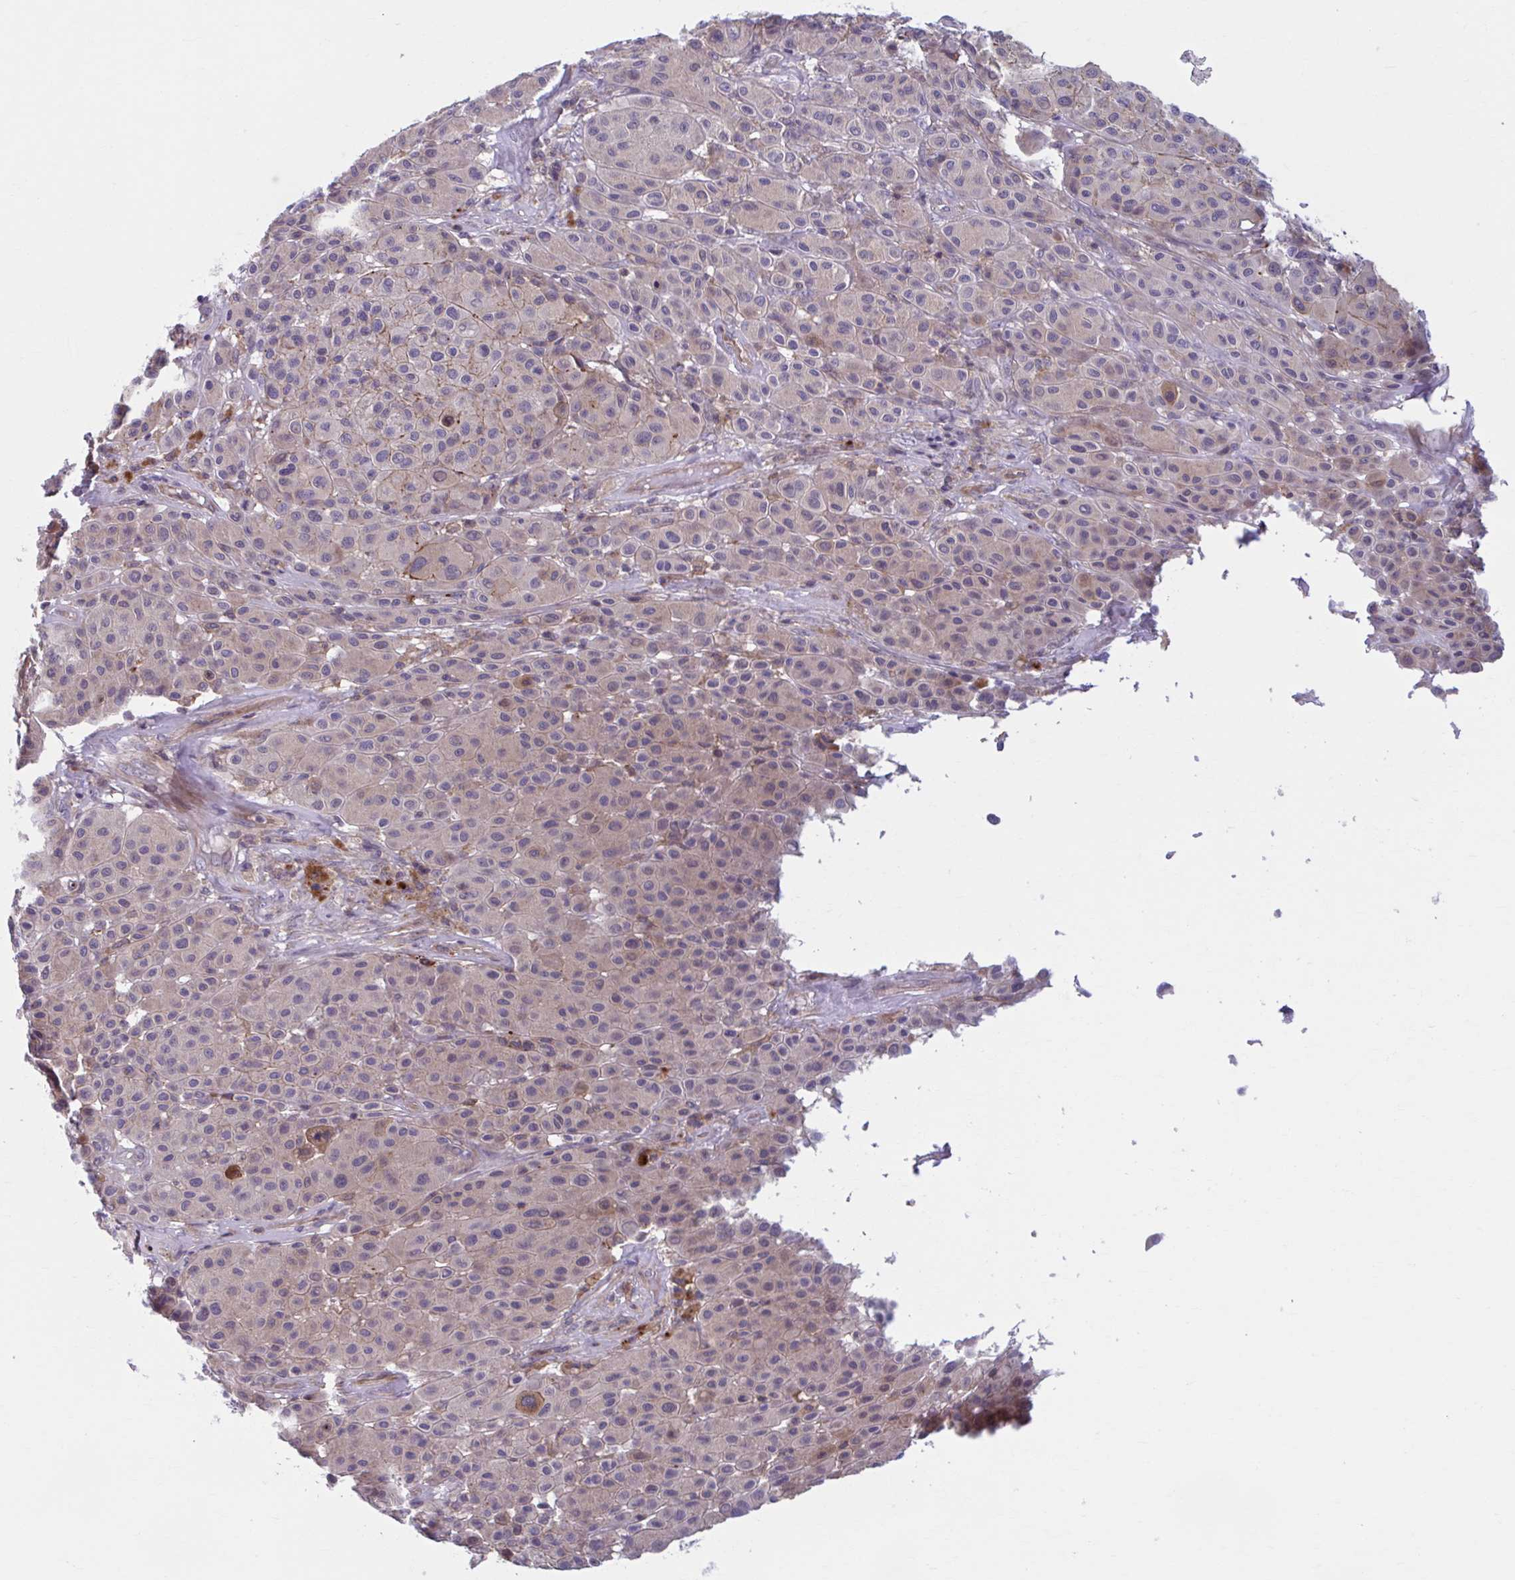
{"staining": {"intensity": "negative", "quantity": "none", "location": "none"}, "tissue": "melanoma", "cell_type": "Tumor cells", "image_type": "cancer", "snomed": [{"axis": "morphology", "description": "Malignant melanoma, Metastatic site"}, {"axis": "topography", "description": "Smooth muscle"}], "caption": "Immunohistochemistry photomicrograph of malignant melanoma (metastatic site) stained for a protein (brown), which shows no expression in tumor cells.", "gene": "ADAT3", "patient": {"sex": "male", "age": 41}}